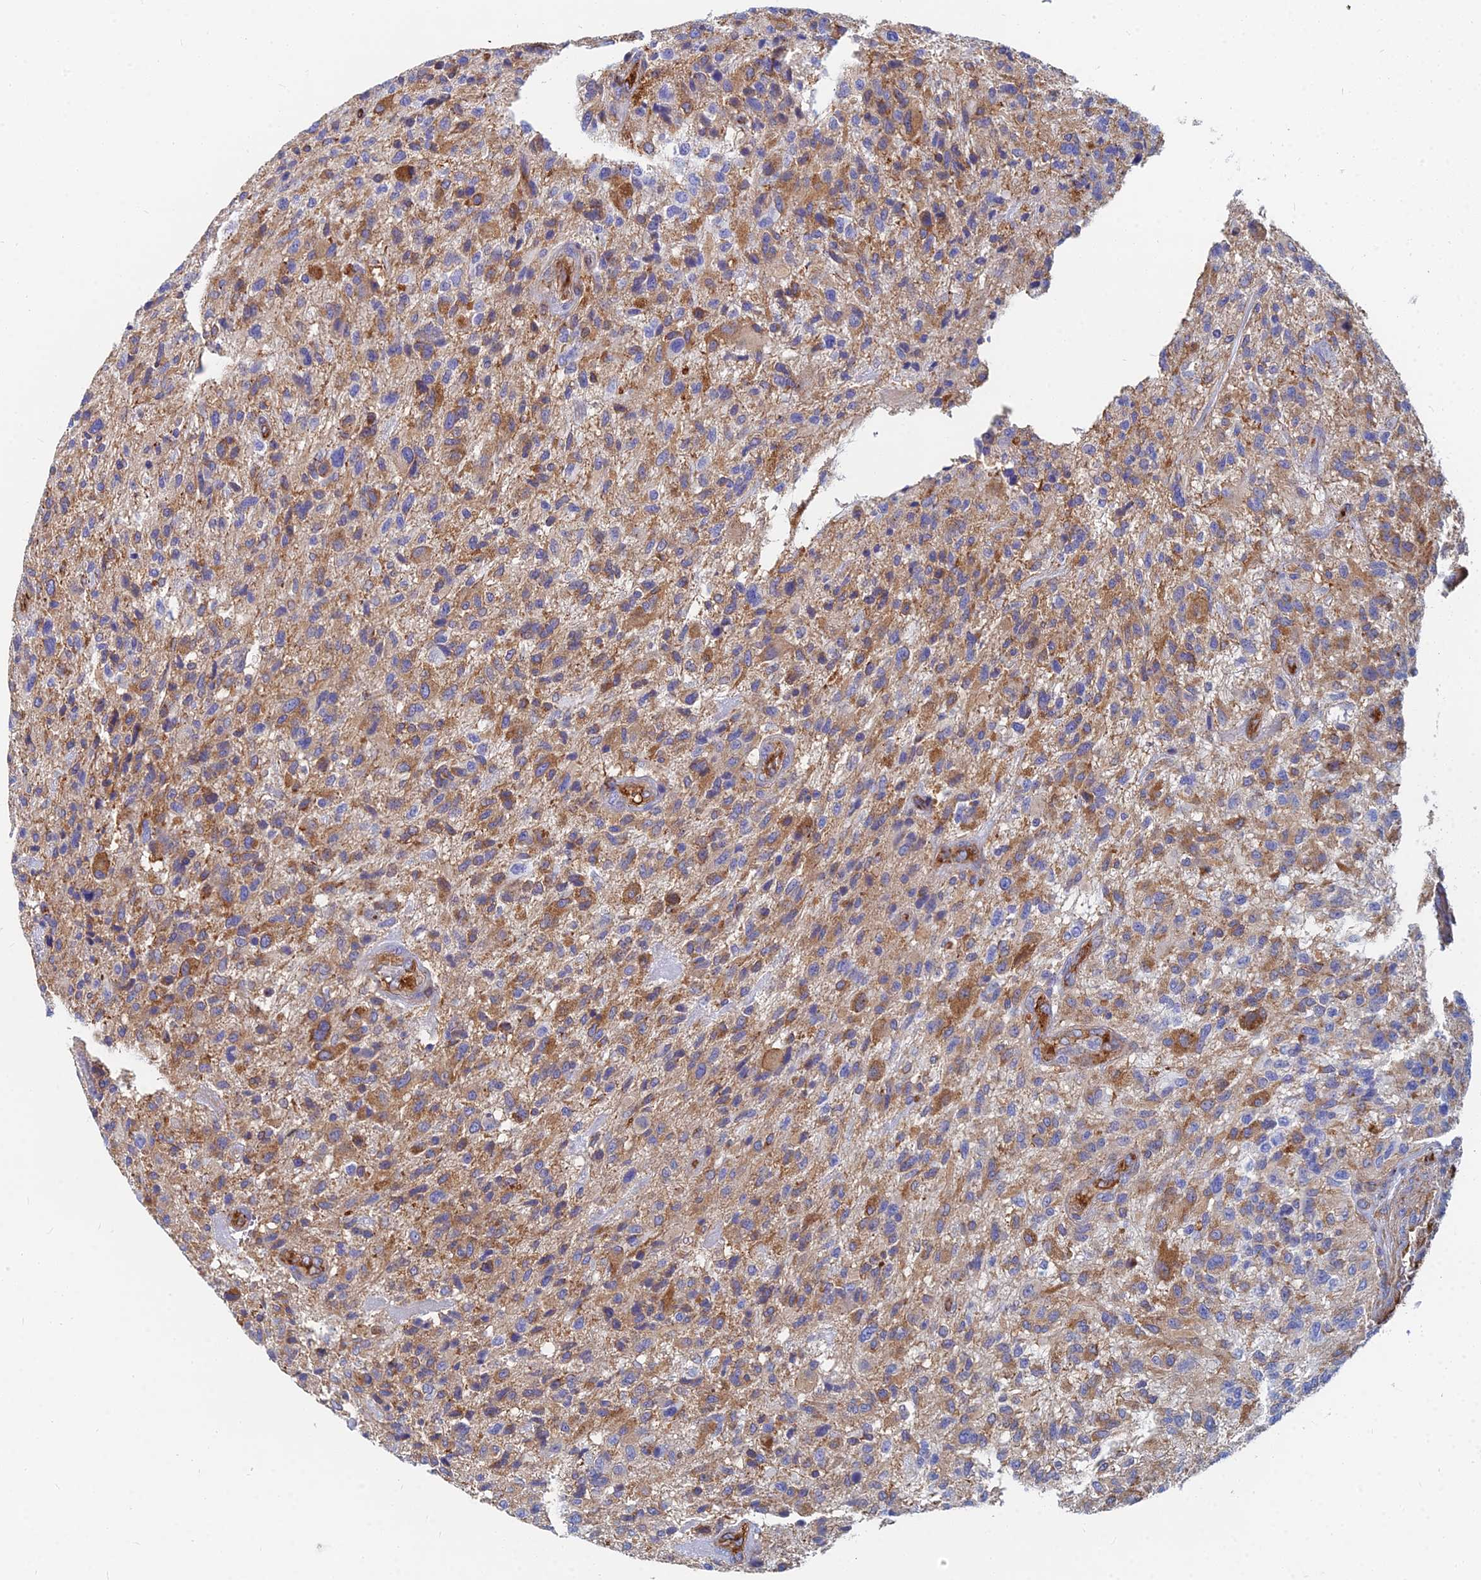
{"staining": {"intensity": "moderate", "quantity": ">75%", "location": "cytoplasmic/membranous"}, "tissue": "glioma", "cell_type": "Tumor cells", "image_type": "cancer", "snomed": [{"axis": "morphology", "description": "Glioma, malignant, High grade"}, {"axis": "topography", "description": "Brain"}], "caption": "Protein staining of malignant glioma (high-grade) tissue demonstrates moderate cytoplasmic/membranous positivity in approximately >75% of tumor cells.", "gene": "GPR42", "patient": {"sex": "male", "age": 47}}